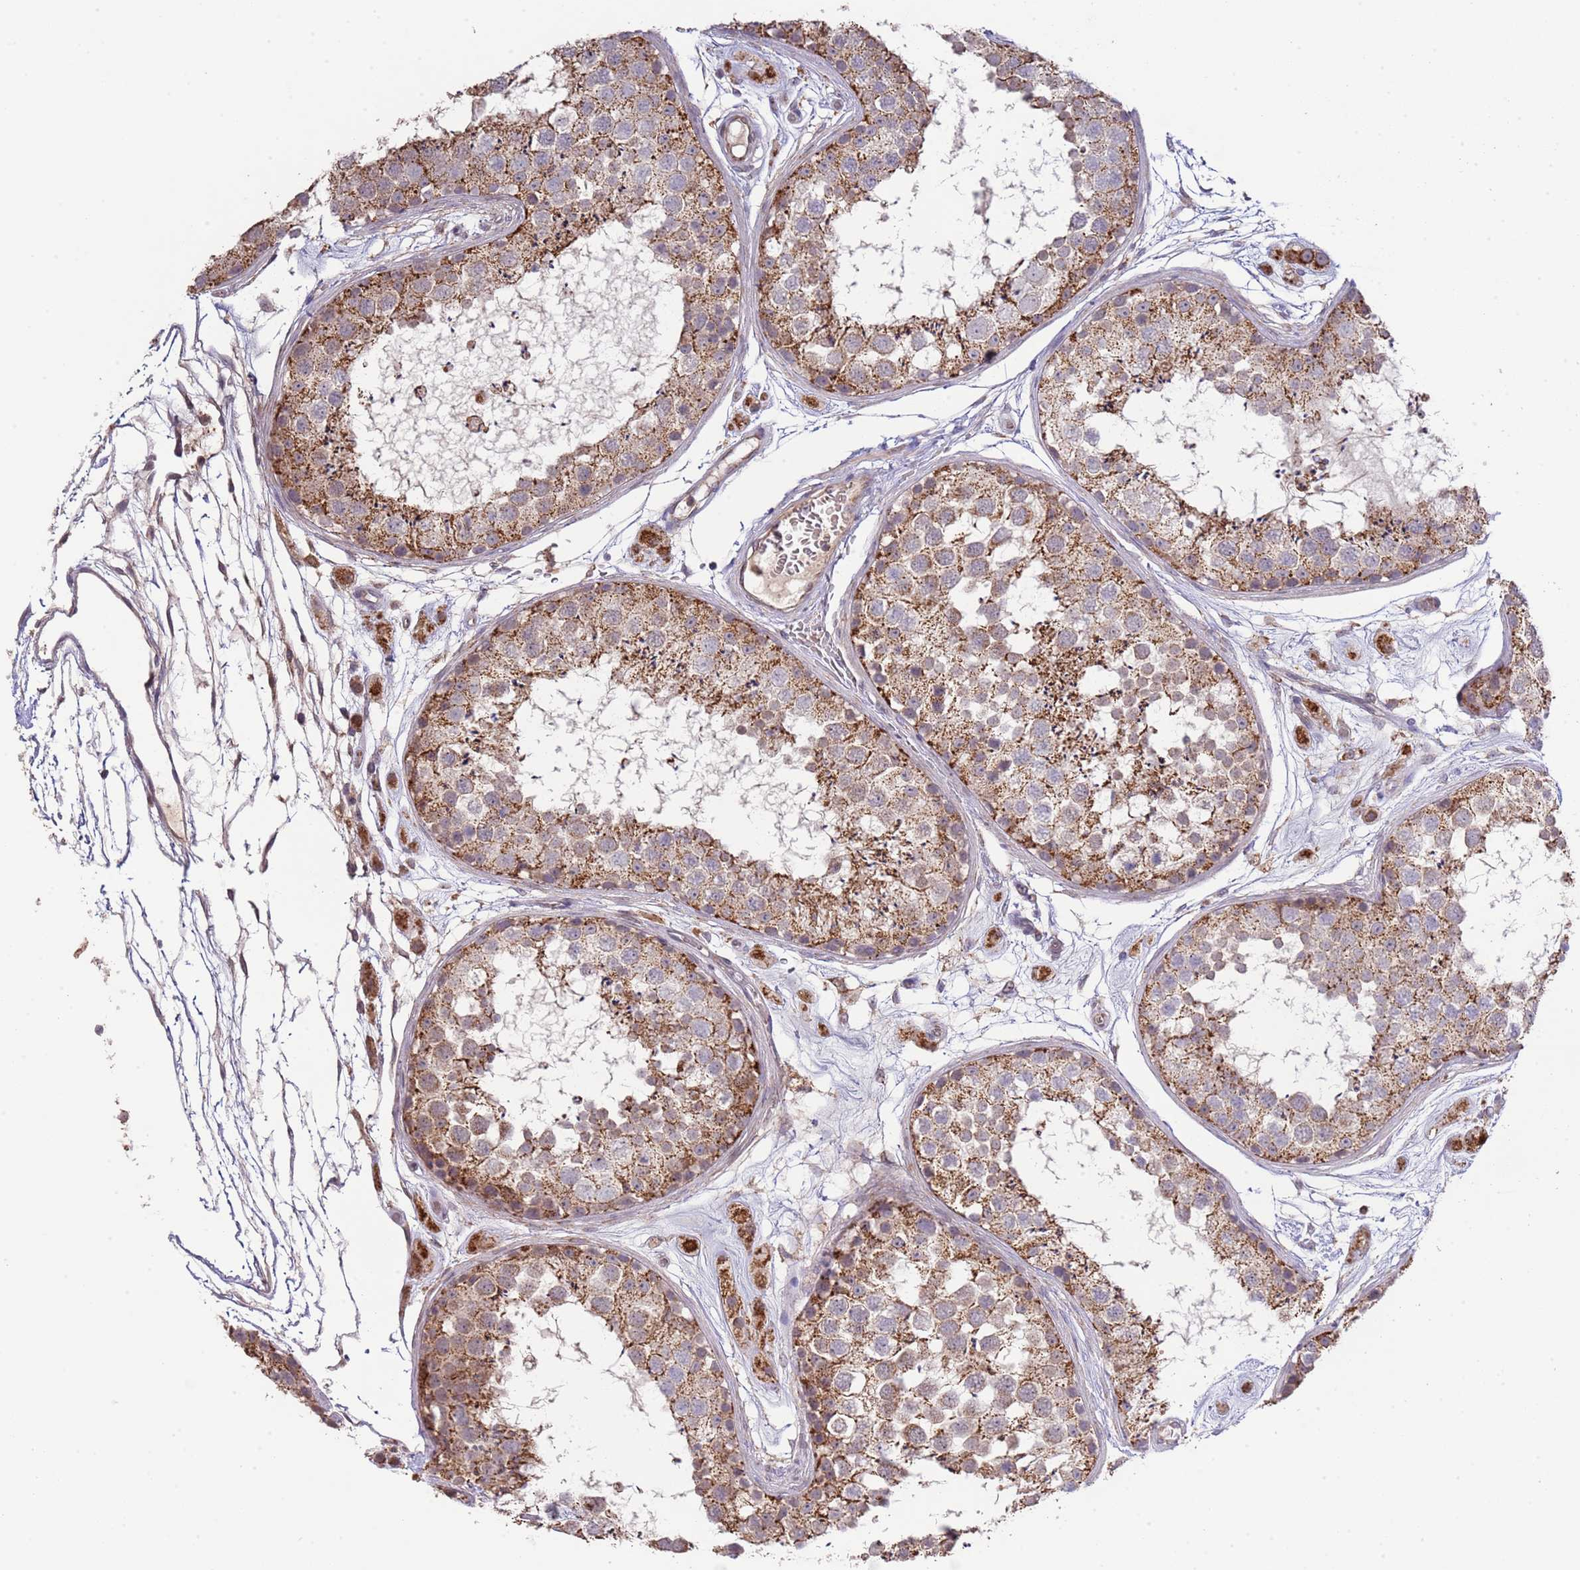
{"staining": {"intensity": "moderate", "quantity": ">75%", "location": "cytoplasmic/membranous"}, "tissue": "testis", "cell_type": "Cells in seminiferous ducts", "image_type": "normal", "snomed": [{"axis": "morphology", "description": "Normal tissue, NOS"}, {"axis": "topography", "description": "Testis"}], "caption": "Immunohistochemistry (DAB) staining of normal human testis displays moderate cytoplasmic/membranous protein expression in approximately >75% of cells in seminiferous ducts.", "gene": "IVD", "patient": {"sex": "male", "age": 25}}